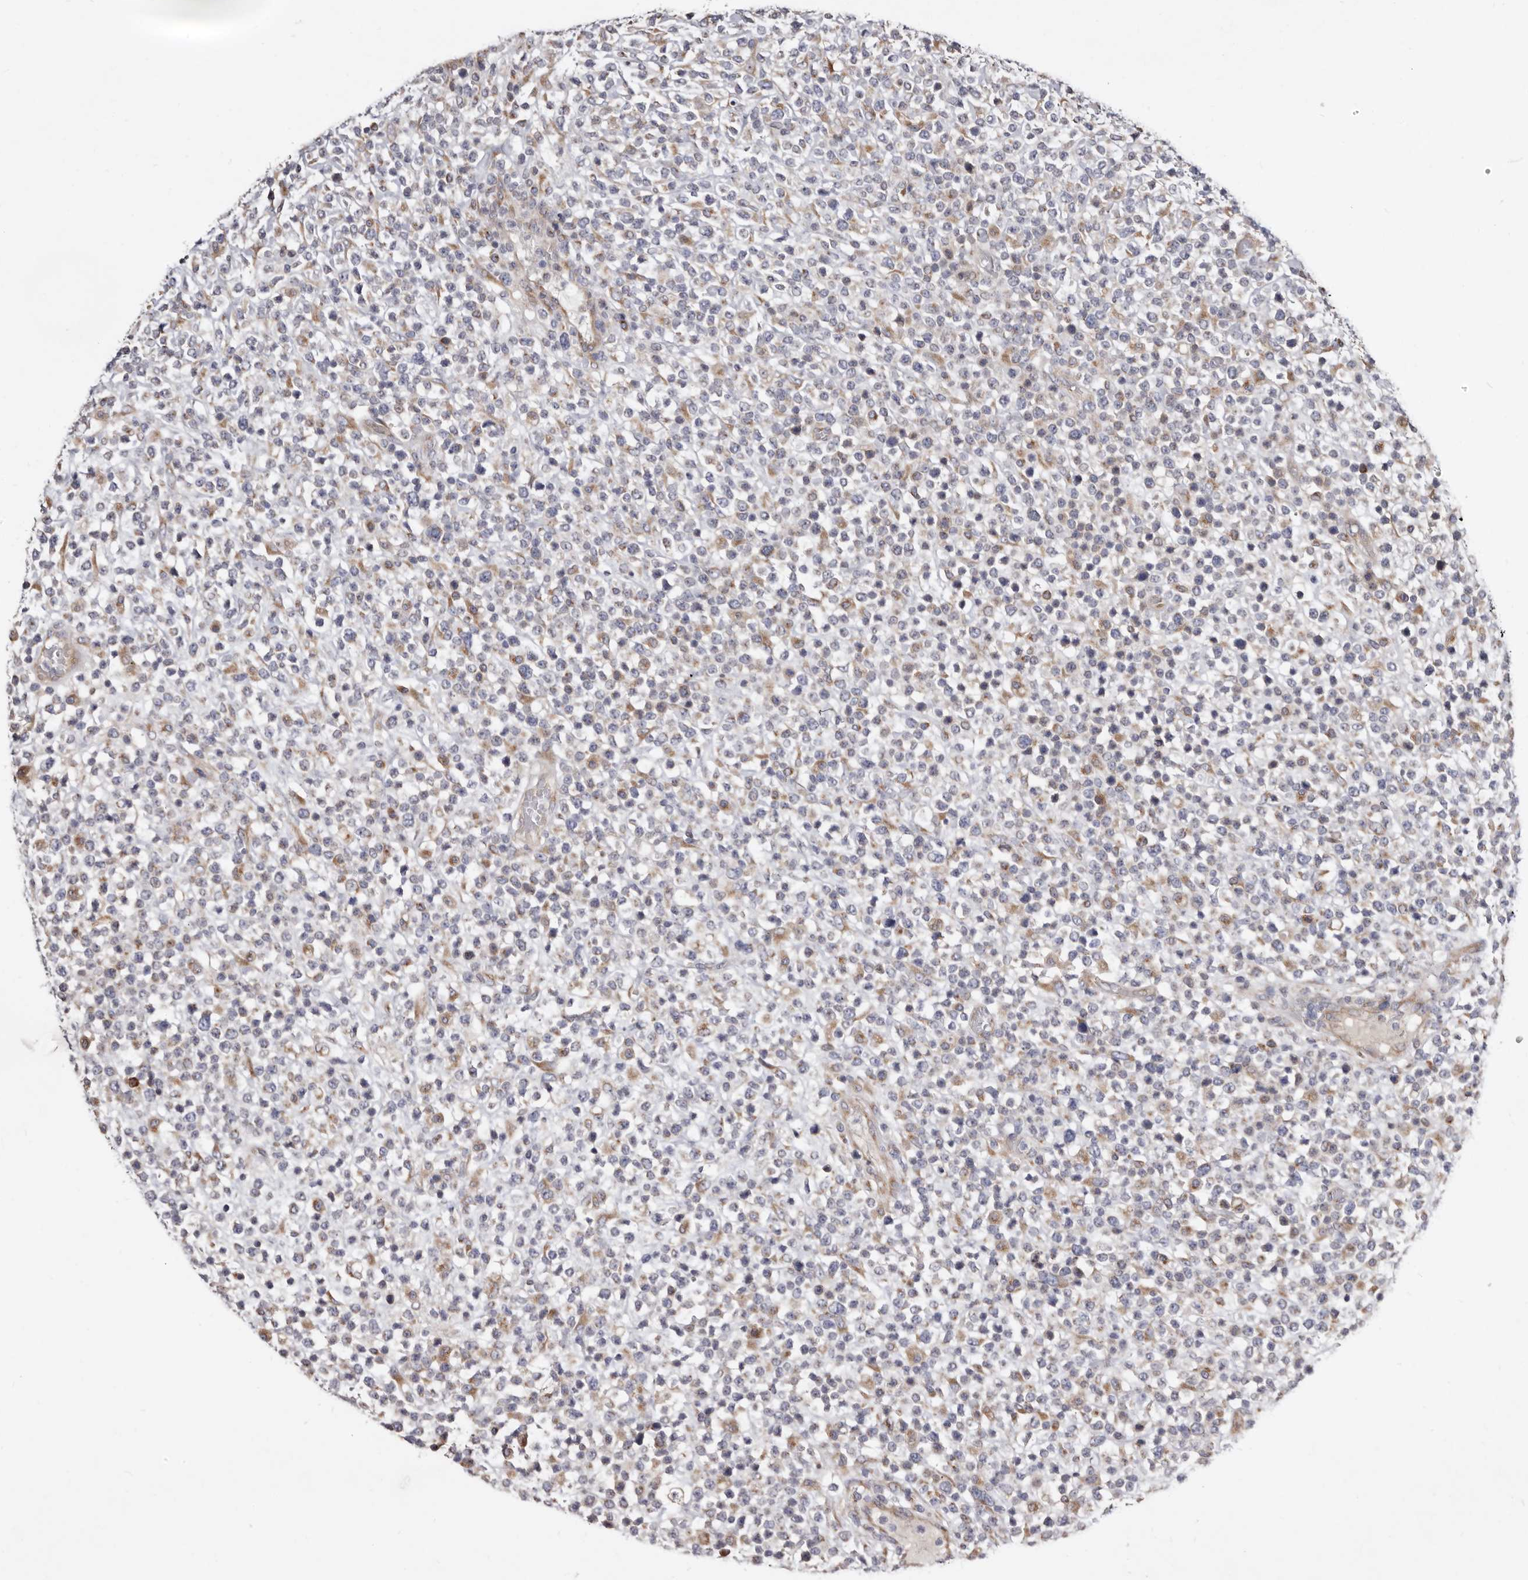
{"staining": {"intensity": "weak", "quantity": "<25%", "location": "cytoplasmic/membranous"}, "tissue": "lymphoma", "cell_type": "Tumor cells", "image_type": "cancer", "snomed": [{"axis": "morphology", "description": "Malignant lymphoma, non-Hodgkin's type, High grade"}, {"axis": "topography", "description": "Colon"}], "caption": "Immunohistochemical staining of human malignant lymphoma, non-Hodgkin's type (high-grade) shows no significant staining in tumor cells. (DAB (3,3'-diaminobenzidine) immunohistochemistry visualized using brightfield microscopy, high magnification).", "gene": "ASIC5", "patient": {"sex": "female", "age": 53}}